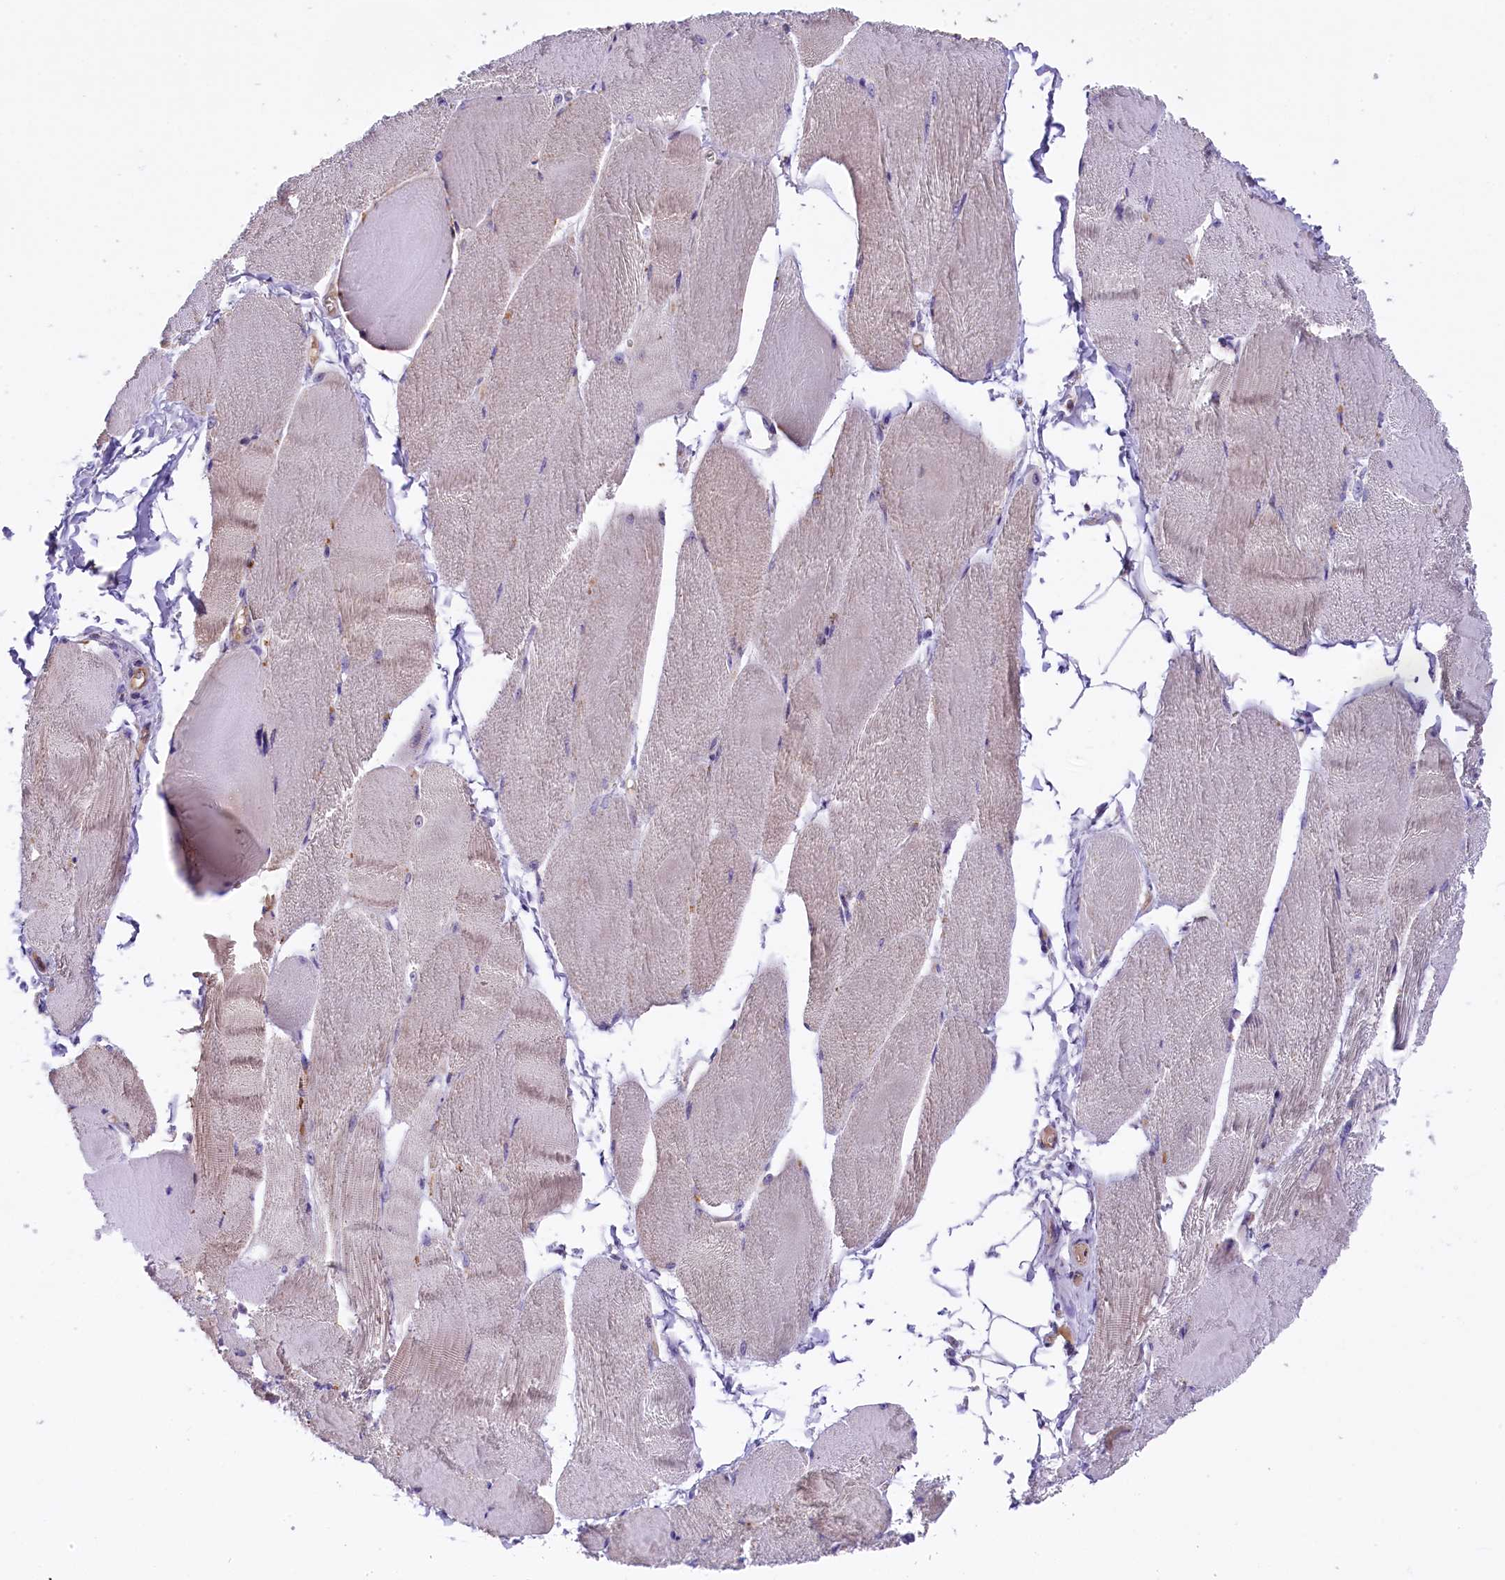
{"staining": {"intensity": "weak", "quantity": "25%-75%", "location": "cytoplasmic/membranous"}, "tissue": "skeletal muscle", "cell_type": "Myocytes", "image_type": "normal", "snomed": [{"axis": "morphology", "description": "Normal tissue, NOS"}, {"axis": "morphology", "description": "Basal cell carcinoma"}, {"axis": "topography", "description": "Skeletal muscle"}], "caption": "Human skeletal muscle stained for a protein (brown) reveals weak cytoplasmic/membranous positive staining in approximately 25%-75% of myocytes.", "gene": "CCDC32", "patient": {"sex": "female", "age": 64}}